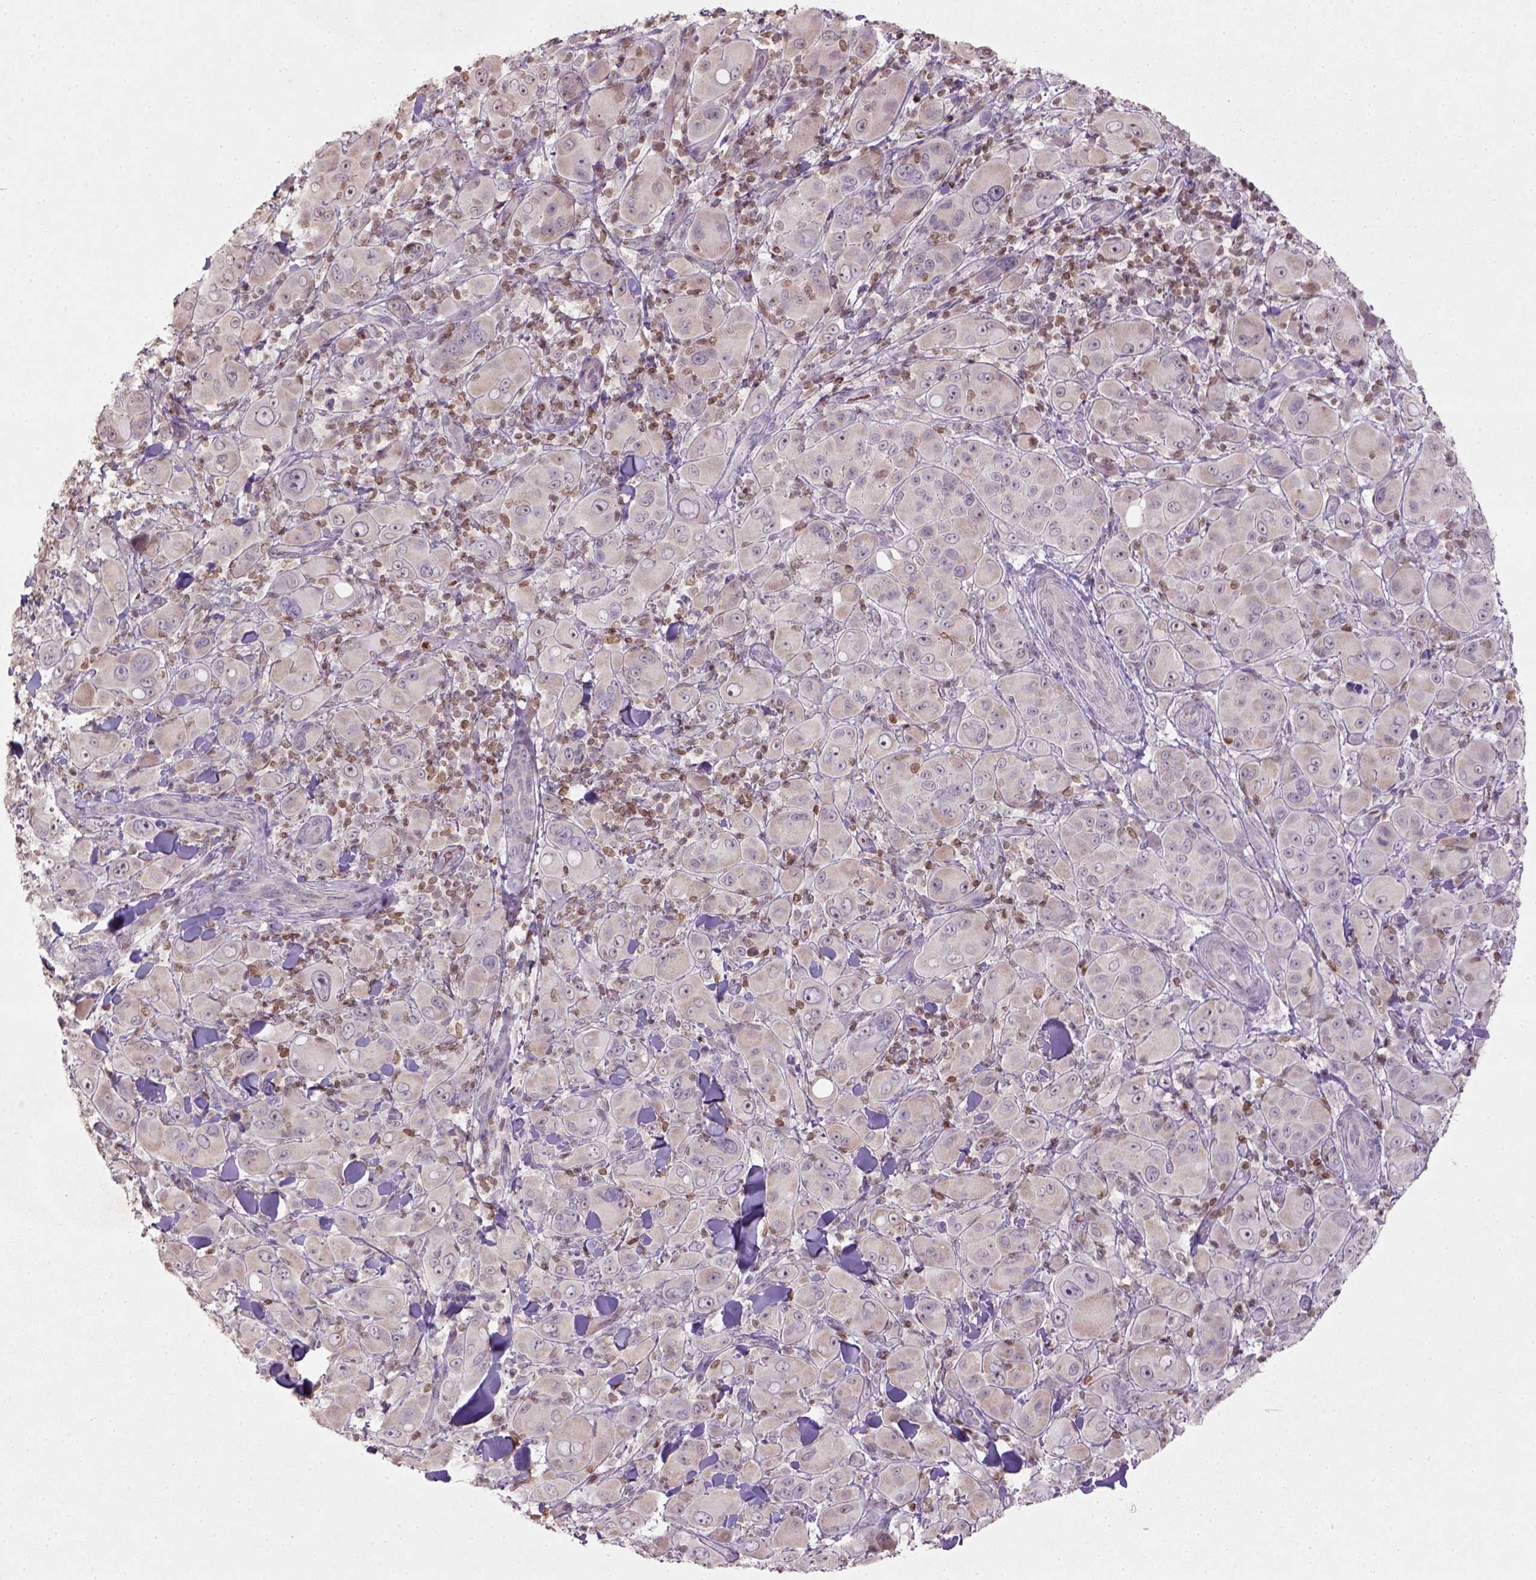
{"staining": {"intensity": "weak", "quantity": ">75%", "location": "cytoplasmic/membranous"}, "tissue": "melanoma", "cell_type": "Tumor cells", "image_type": "cancer", "snomed": [{"axis": "morphology", "description": "Malignant melanoma, NOS"}, {"axis": "topography", "description": "Skin"}], "caption": "Brown immunohistochemical staining in melanoma demonstrates weak cytoplasmic/membranous staining in approximately >75% of tumor cells.", "gene": "NUDT3", "patient": {"sex": "female", "age": 87}}